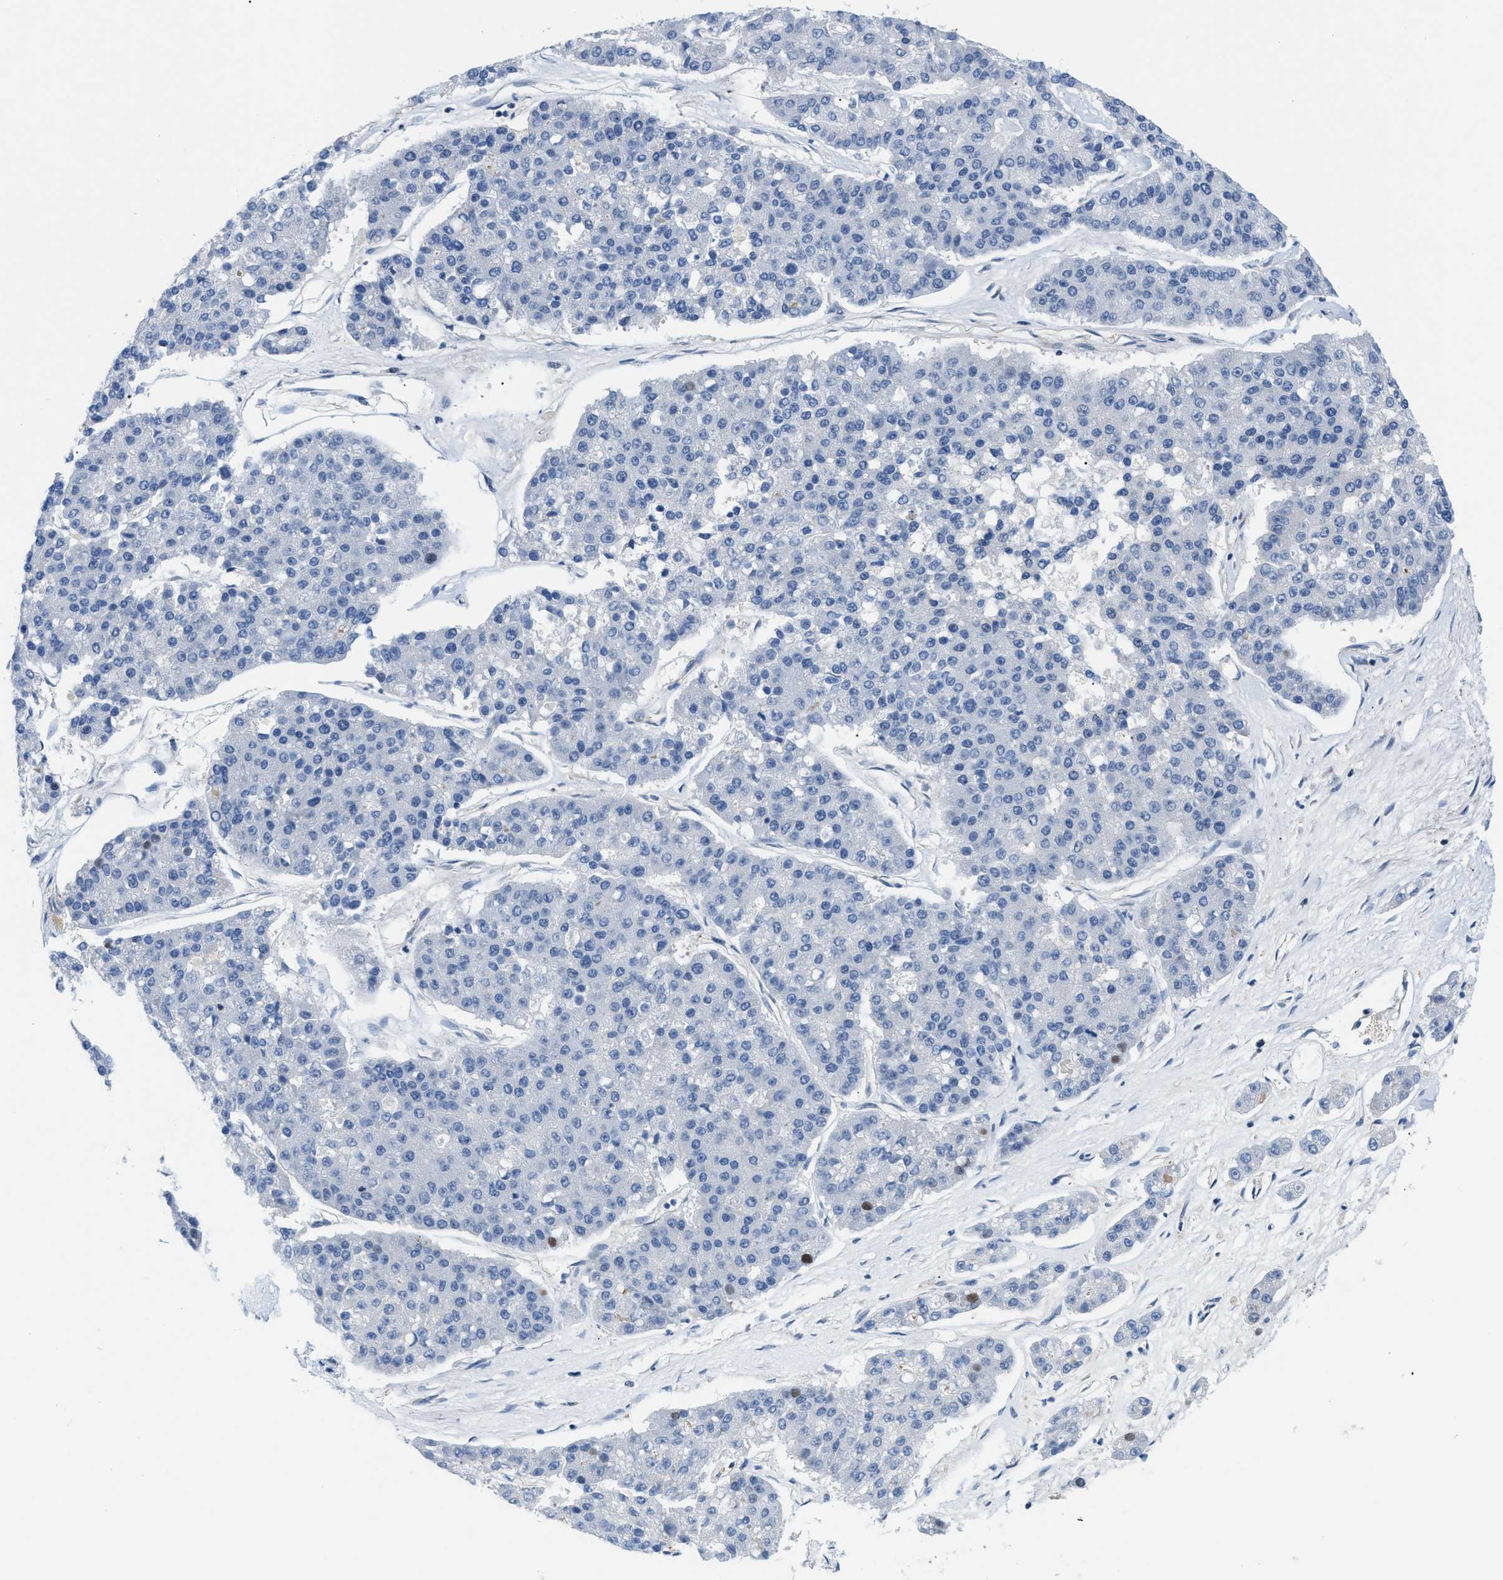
{"staining": {"intensity": "negative", "quantity": "none", "location": "none"}, "tissue": "pancreatic cancer", "cell_type": "Tumor cells", "image_type": "cancer", "snomed": [{"axis": "morphology", "description": "Adenocarcinoma, NOS"}, {"axis": "topography", "description": "Pancreas"}], "caption": "Photomicrograph shows no protein staining in tumor cells of pancreatic cancer (adenocarcinoma) tissue.", "gene": "FDCSP", "patient": {"sex": "male", "age": 50}}